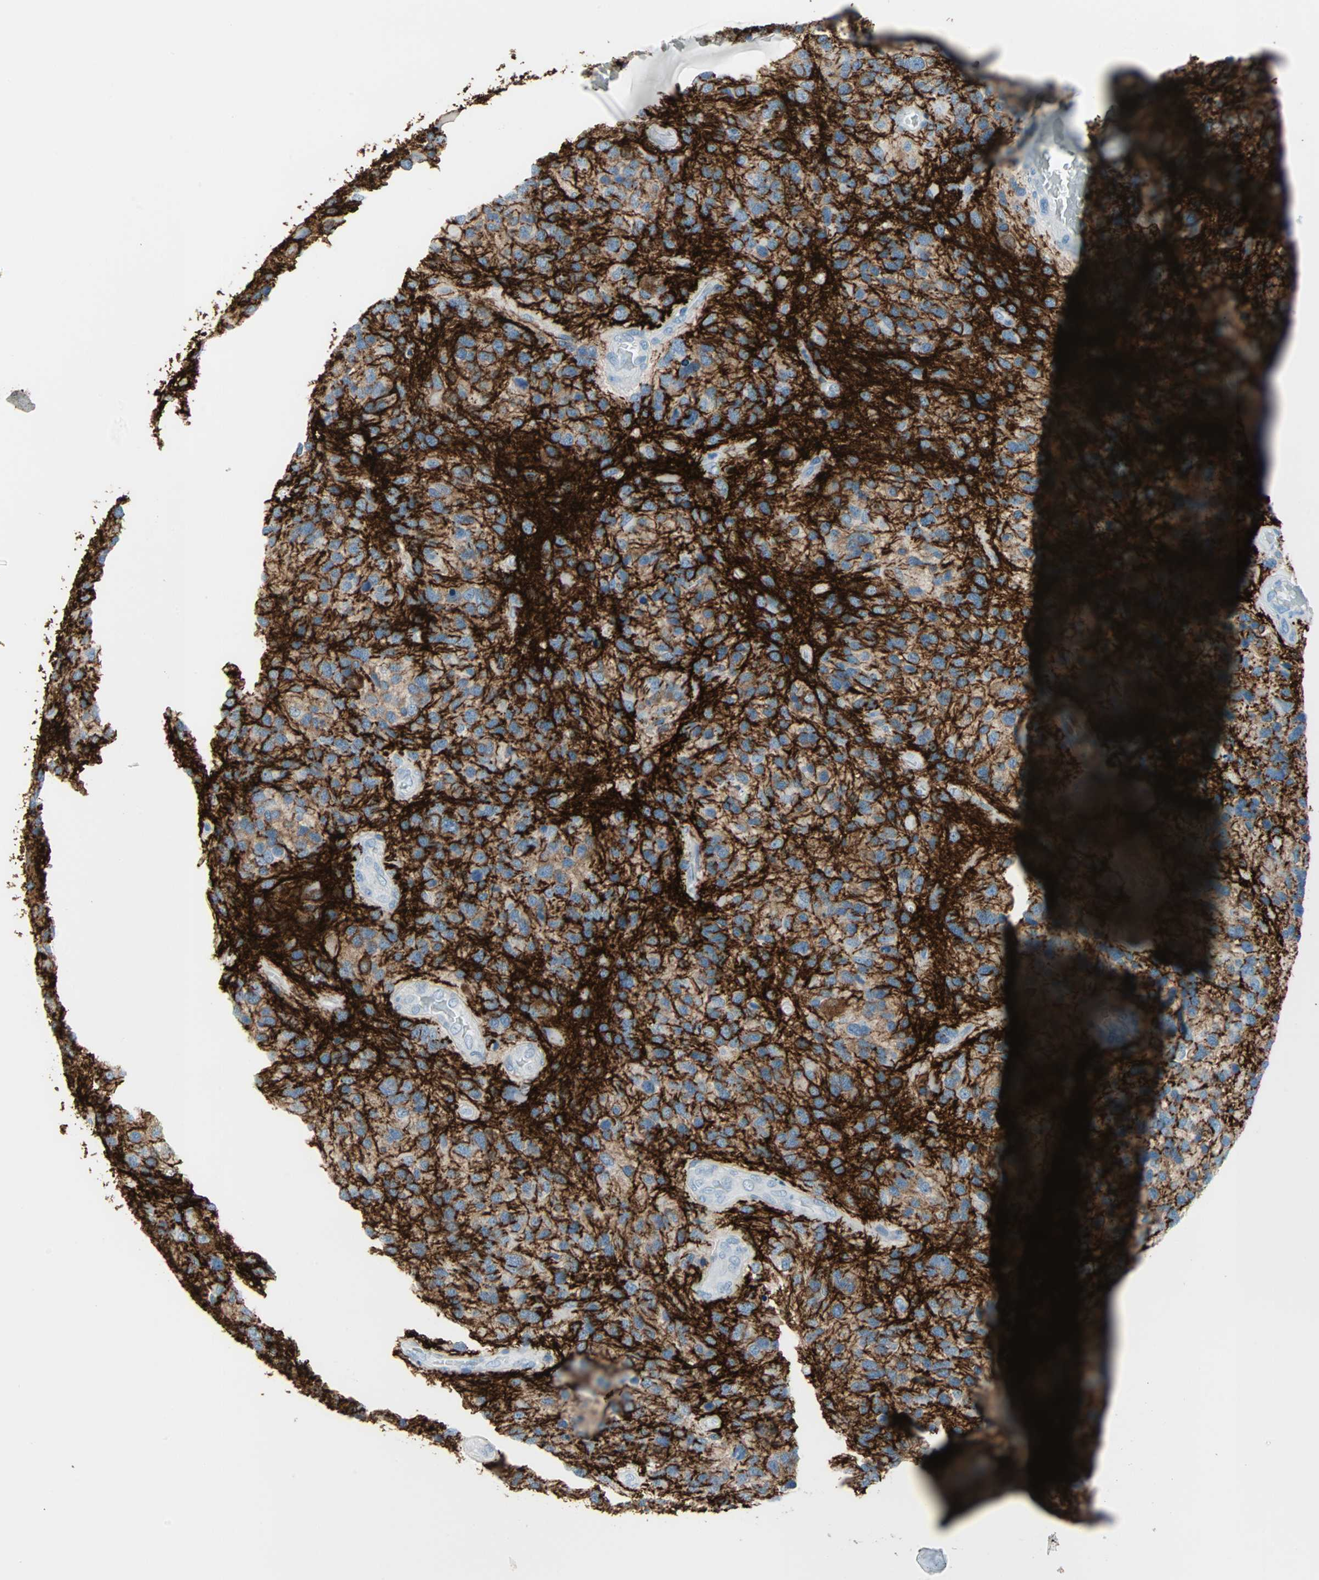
{"staining": {"intensity": "negative", "quantity": "none", "location": "none"}, "tissue": "glioma", "cell_type": "Tumor cells", "image_type": "cancer", "snomed": [{"axis": "morphology", "description": "Glioma, malignant, High grade"}, {"axis": "topography", "description": "Brain"}], "caption": "Tumor cells show no significant staining in glioma.", "gene": "STX1A", "patient": {"sex": "female", "age": 58}}